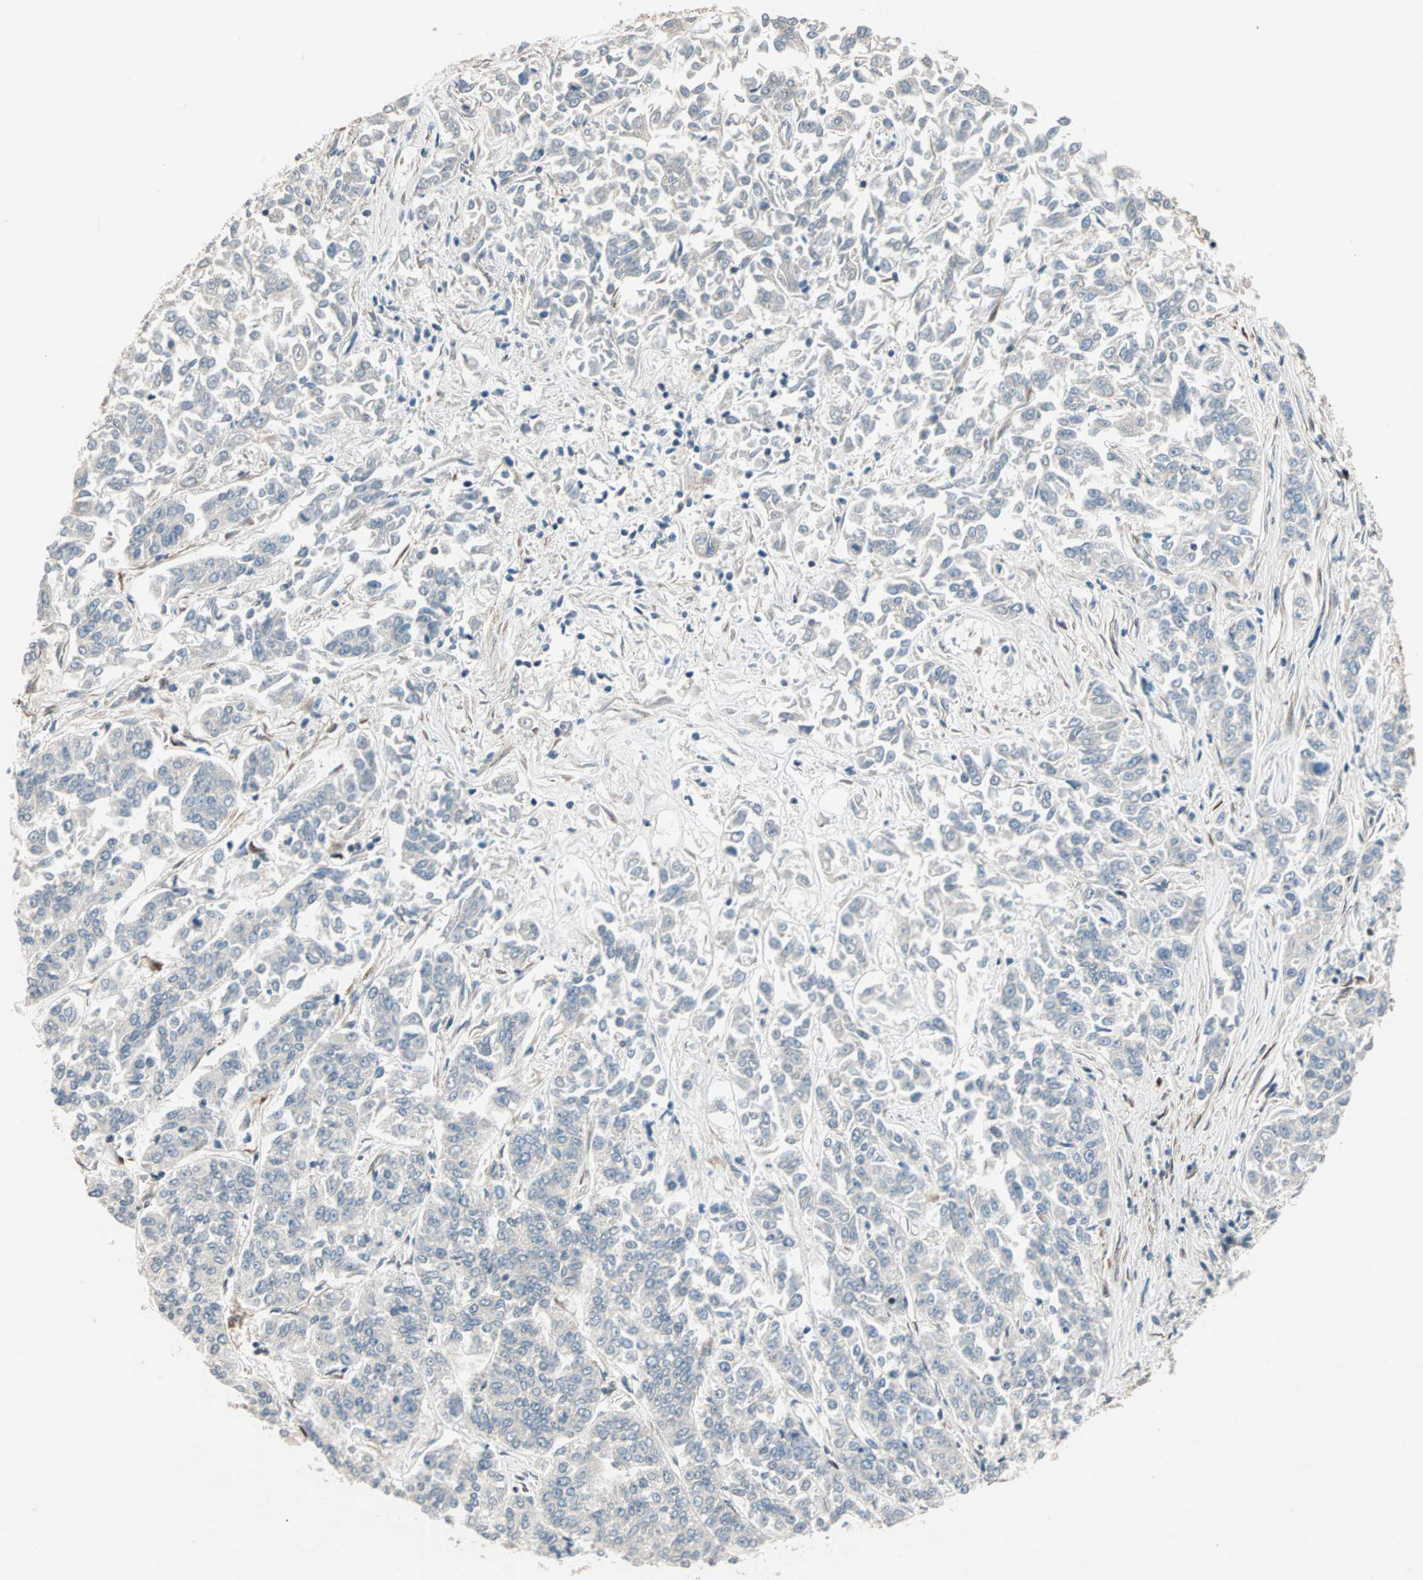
{"staining": {"intensity": "negative", "quantity": "none", "location": "none"}, "tissue": "lung cancer", "cell_type": "Tumor cells", "image_type": "cancer", "snomed": [{"axis": "morphology", "description": "Adenocarcinoma, NOS"}, {"axis": "topography", "description": "Lung"}], "caption": "Lung cancer (adenocarcinoma) stained for a protein using immunohistochemistry exhibits no staining tumor cells.", "gene": "HECW1", "patient": {"sex": "male", "age": 84}}